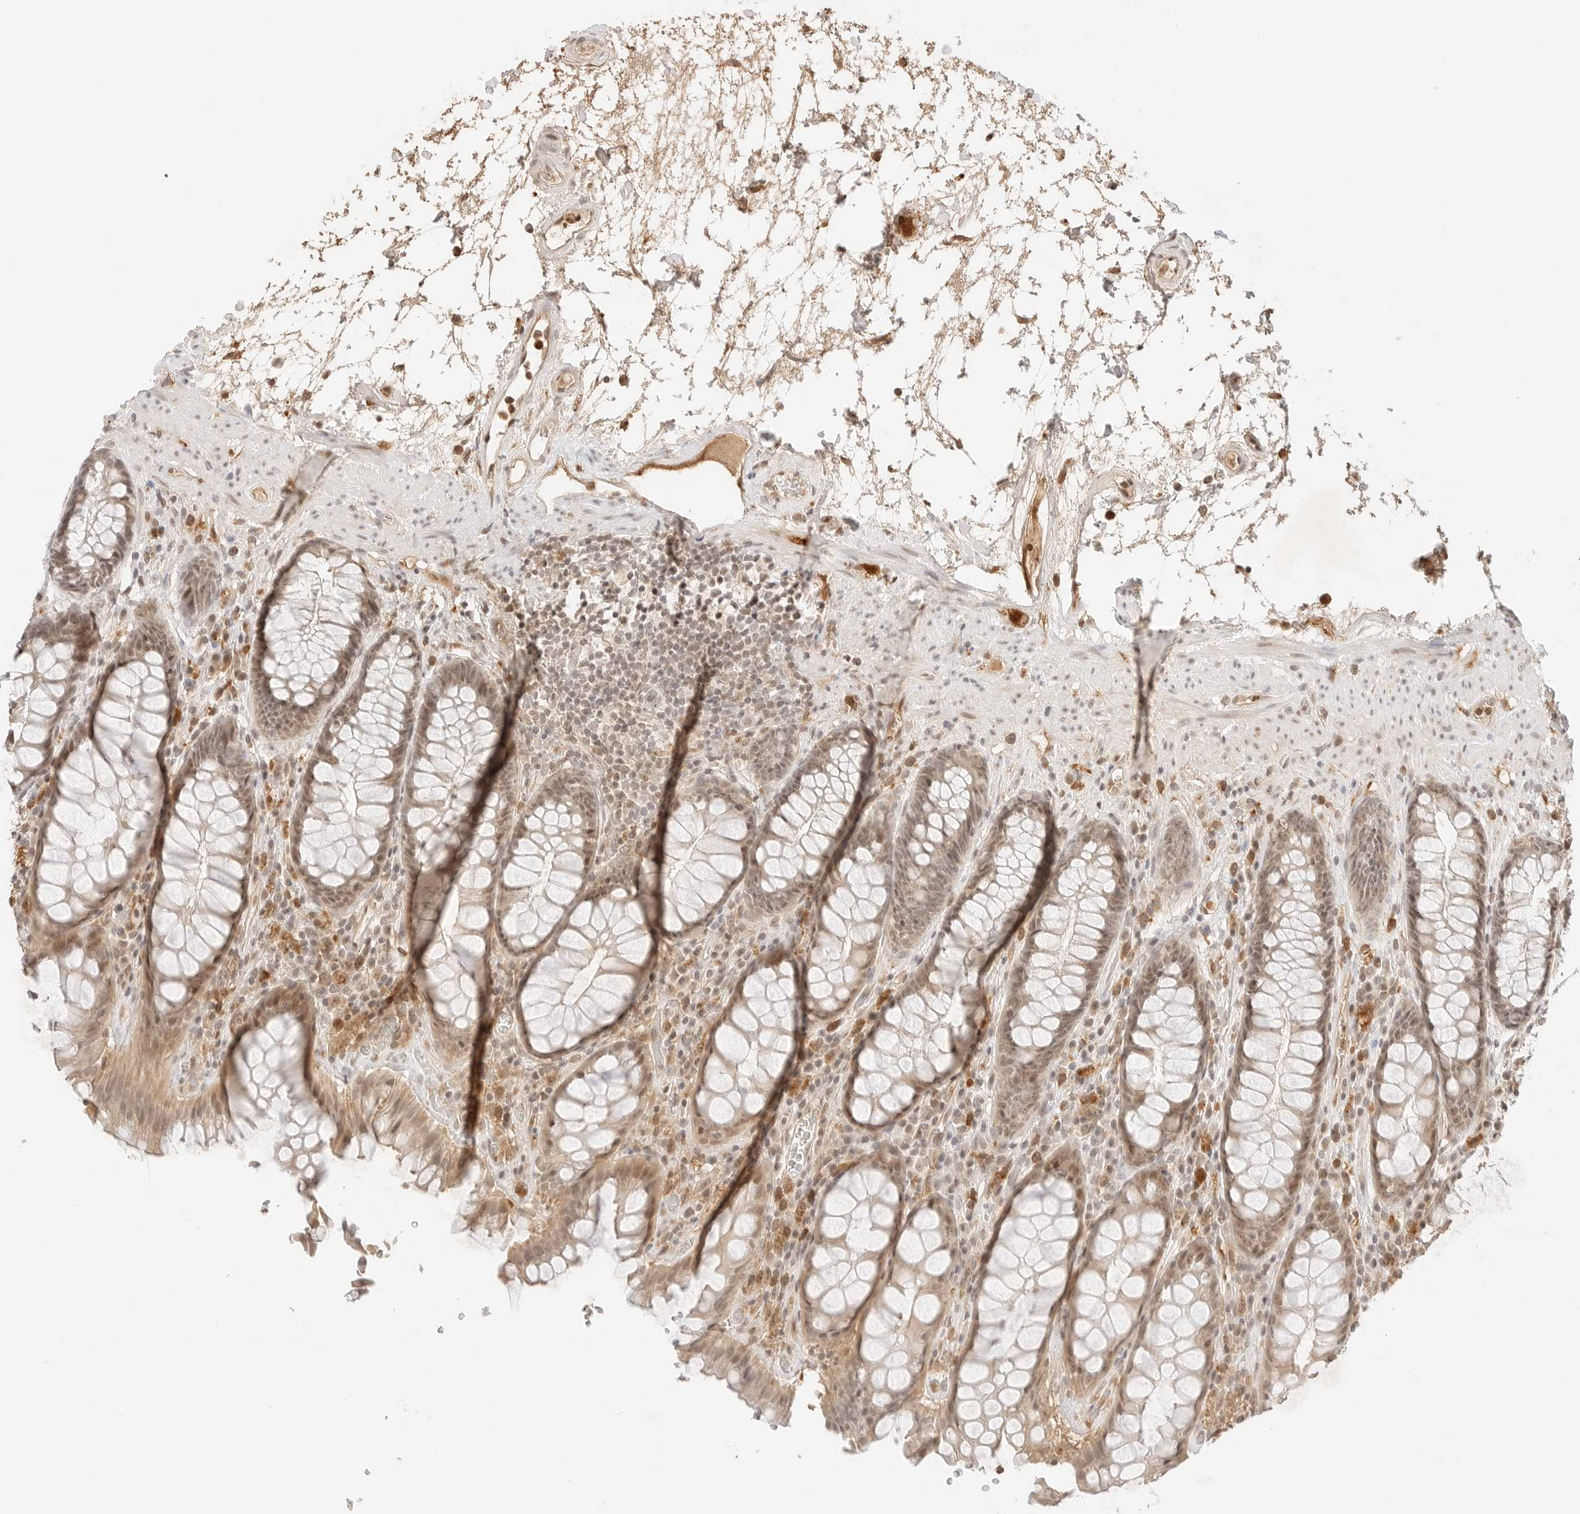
{"staining": {"intensity": "weak", "quantity": ">75%", "location": "cytoplasmic/membranous,nuclear"}, "tissue": "rectum", "cell_type": "Glandular cells", "image_type": "normal", "snomed": [{"axis": "morphology", "description": "Normal tissue, NOS"}, {"axis": "topography", "description": "Rectum"}], "caption": "Rectum stained for a protein (brown) shows weak cytoplasmic/membranous,nuclear positive expression in approximately >75% of glandular cells.", "gene": "RPS6KL1", "patient": {"sex": "male", "age": 64}}